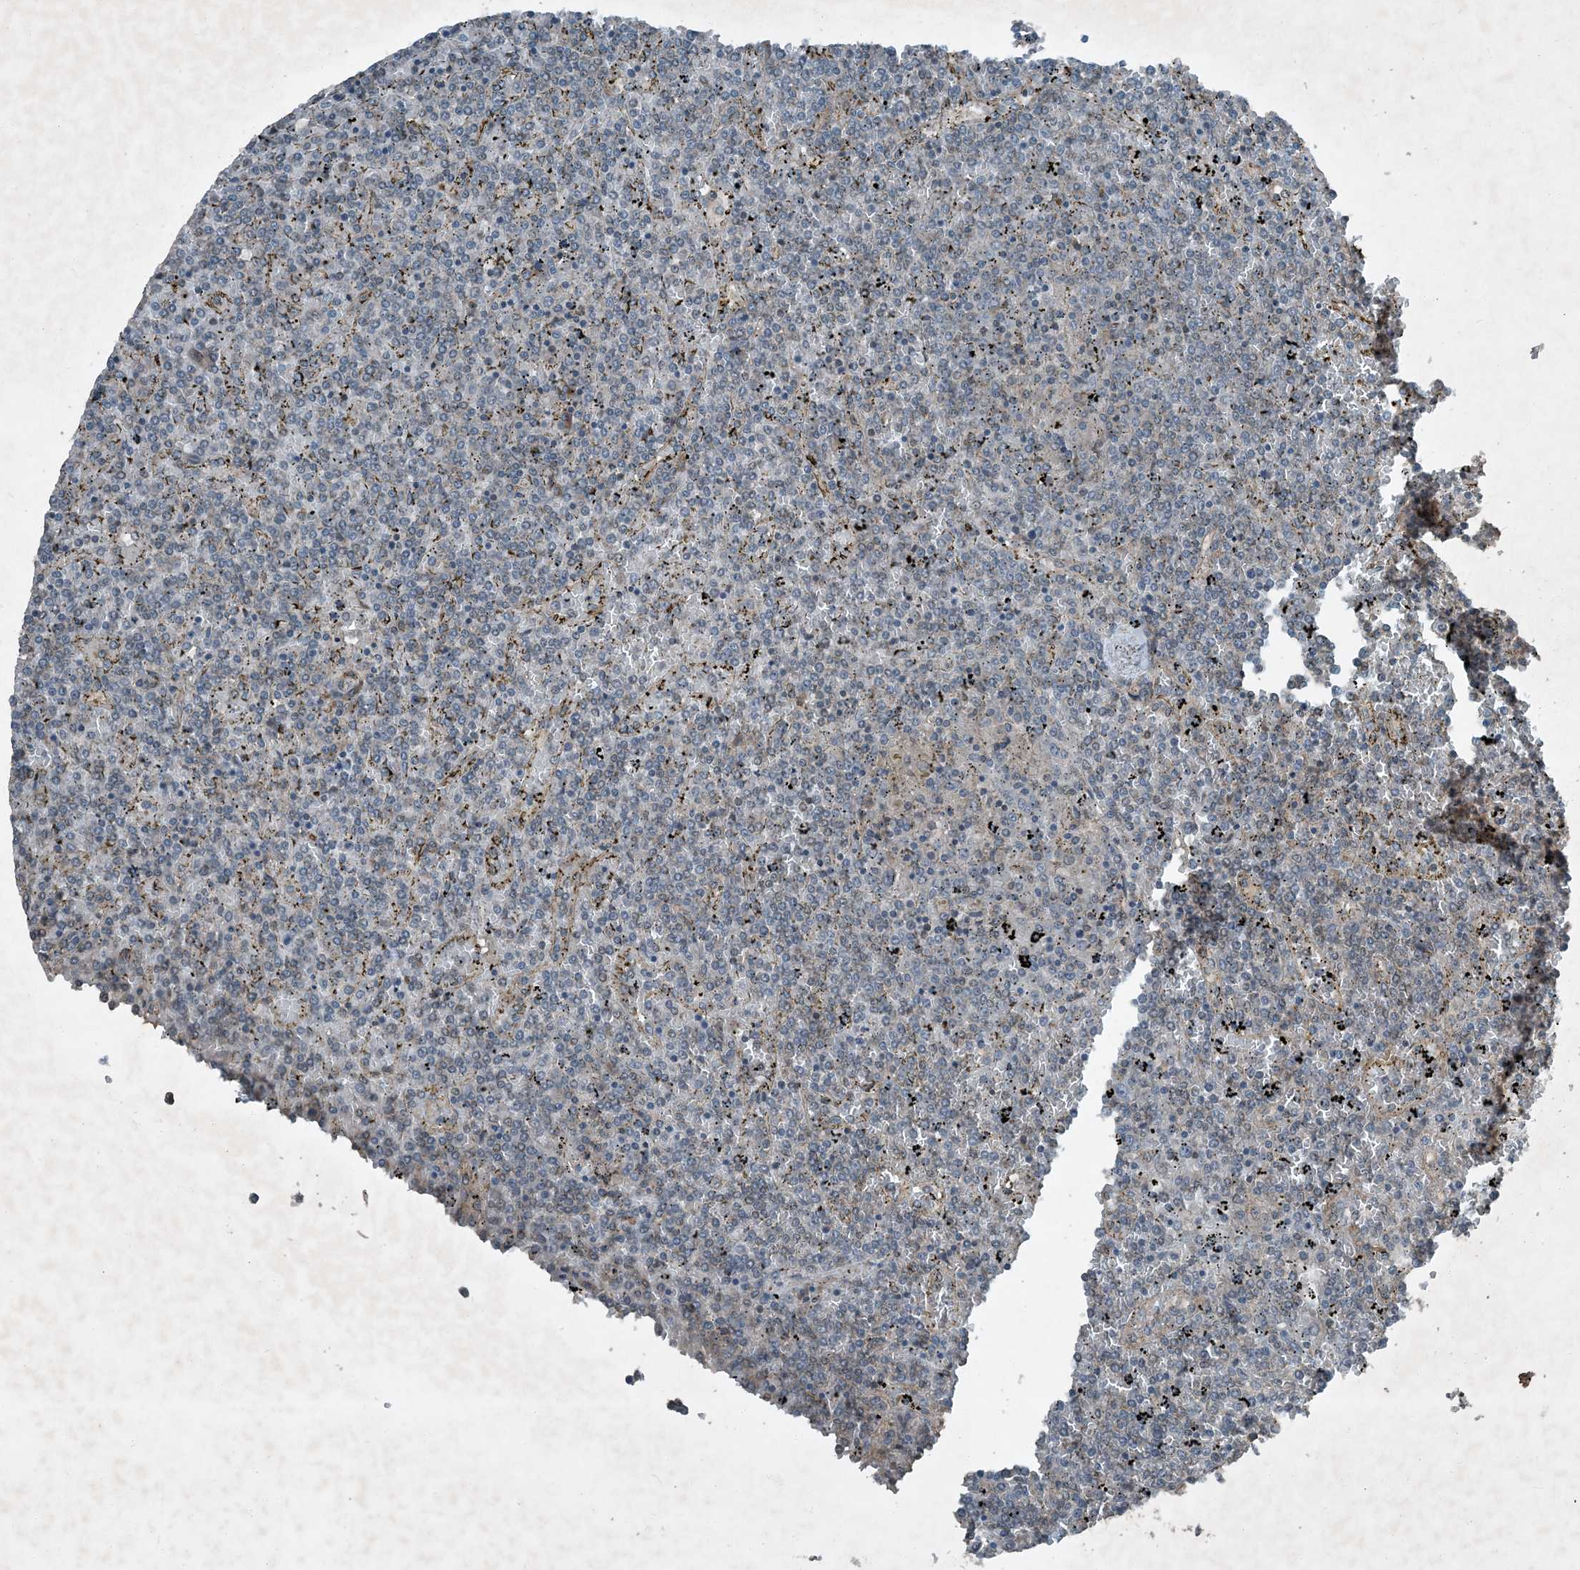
{"staining": {"intensity": "negative", "quantity": "none", "location": "none"}, "tissue": "lymphoma", "cell_type": "Tumor cells", "image_type": "cancer", "snomed": [{"axis": "morphology", "description": "Malignant lymphoma, non-Hodgkin's type, Low grade"}, {"axis": "topography", "description": "Spleen"}], "caption": "Immunohistochemistry (IHC) photomicrograph of human lymphoma stained for a protein (brown), which shows no expression in tumor cells. (DAB immunohistochemistry (IHC), high magnification).", "gene": "MDN1", "patient": {"sex": "female", "age": 19}}